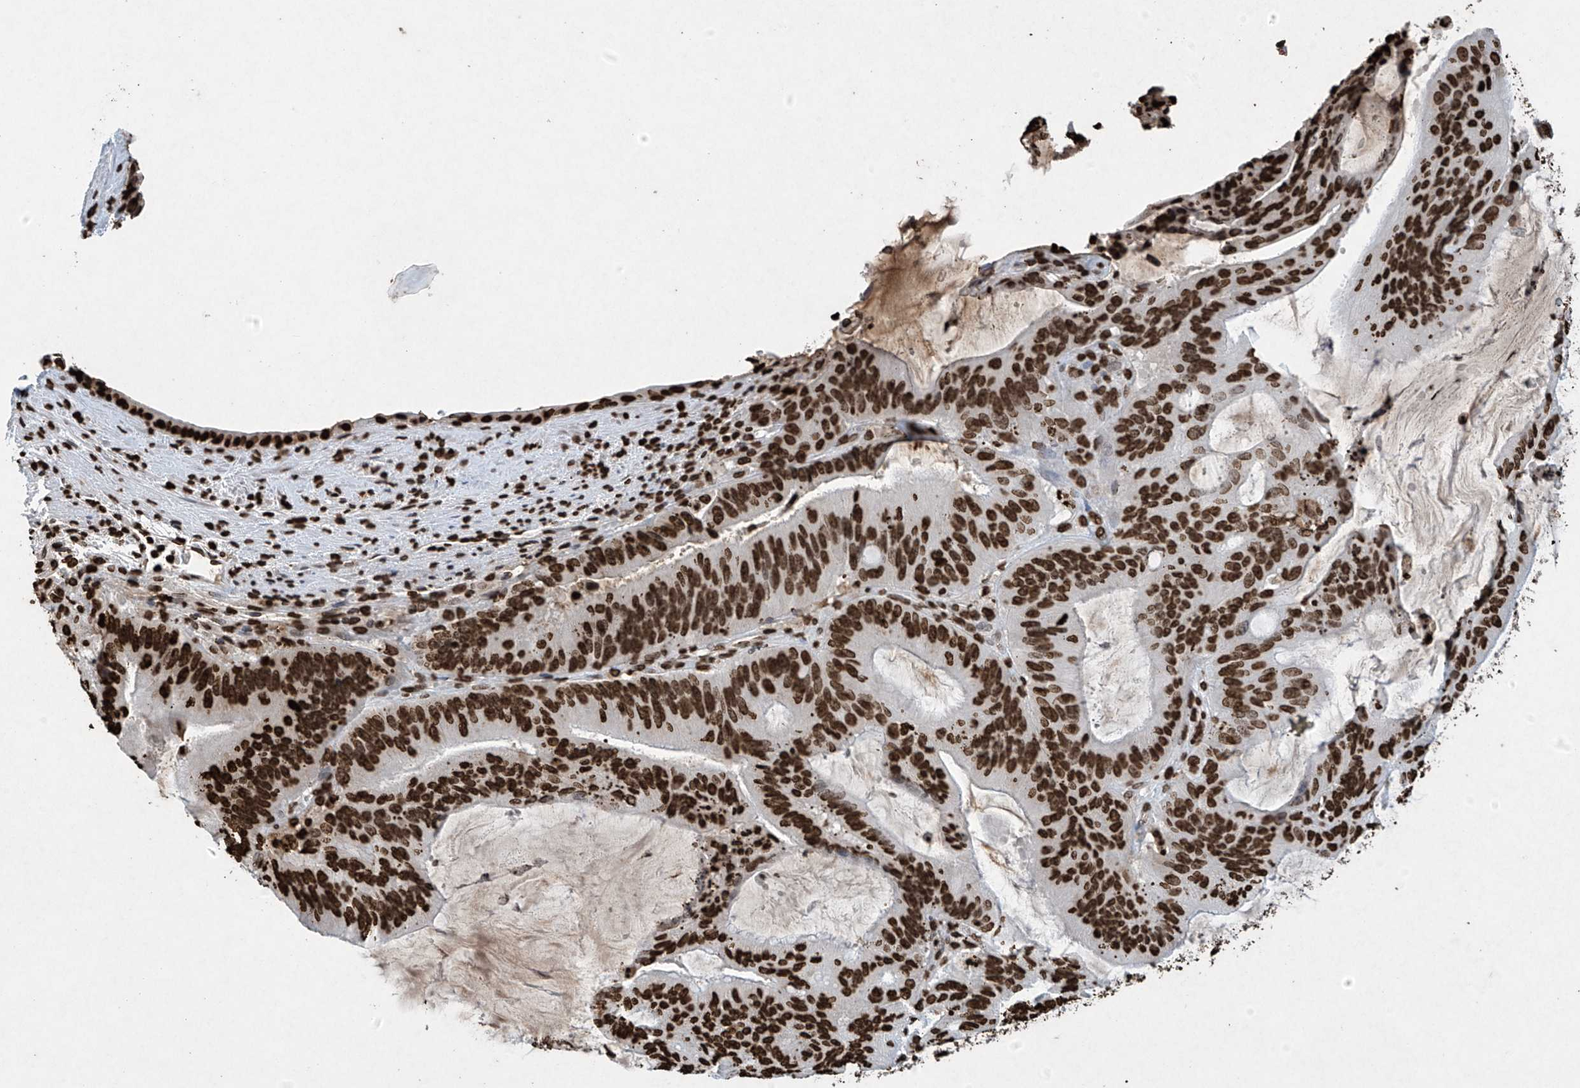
{"staining": {"intensity": "strong", "quantity": ">75%", "location": "nuclear"}, "tissue": "liver cancer", "cell_type": "Tumor cells", "image_type": "cancer", "snomed": [{"axis": "morphology", "description": "Normal tissue, NOS"}, {"axis": "morphology", "description": "Cholangiocarcinoma"}, {"axis": "topography", "description": "Liver"}, {"axis": "topography", "description": "Peripheral nerve tissue"}], "caption": "Tumor cells exhibit high levels of strong nuclear staining in approximately >75% of cells in liver cancer.", "gene": "H3-3A", "patient": {"sex": "female", "age": 73}}